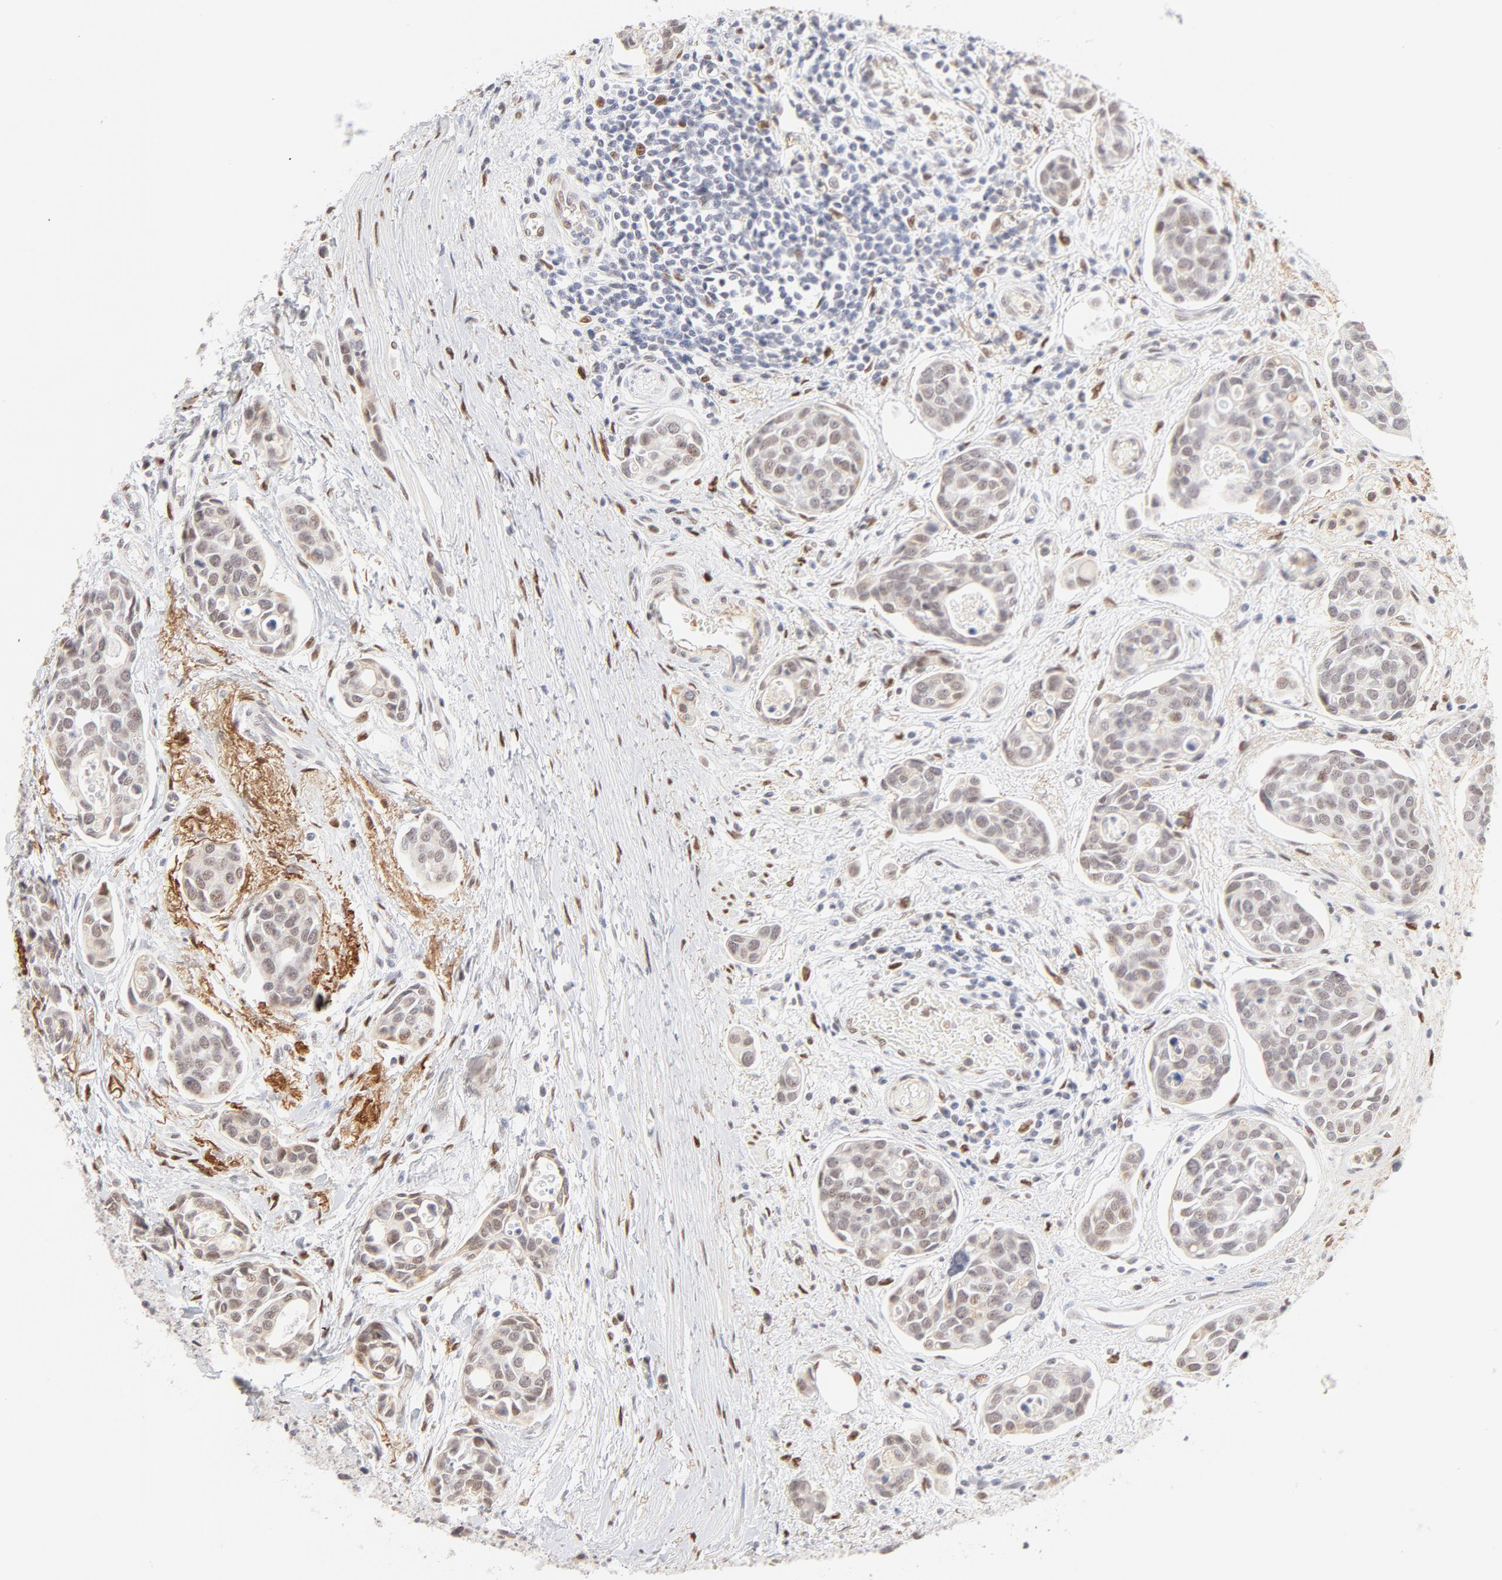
{"staining": {"intensity": "weak", "quantity": "25%-75%", "location": "nuclear"}, "tissue": "urothelial cancer", "cell_type": "Tumor cells", "image_type": "cancer", "snomed": [{"axis": "morphology", "description": "Urothelial carcinoma, High grade"}, {"axis": "topography", "description": "Urinary bladder"}], "caption": "A low amount of weak nuclear staining is identified in approximately 25%-75% of tumor cells in high-grade urothelial carcinoma tissue.", "gene": "PBX1", "patient": {"sex": "male", "age": 78}}